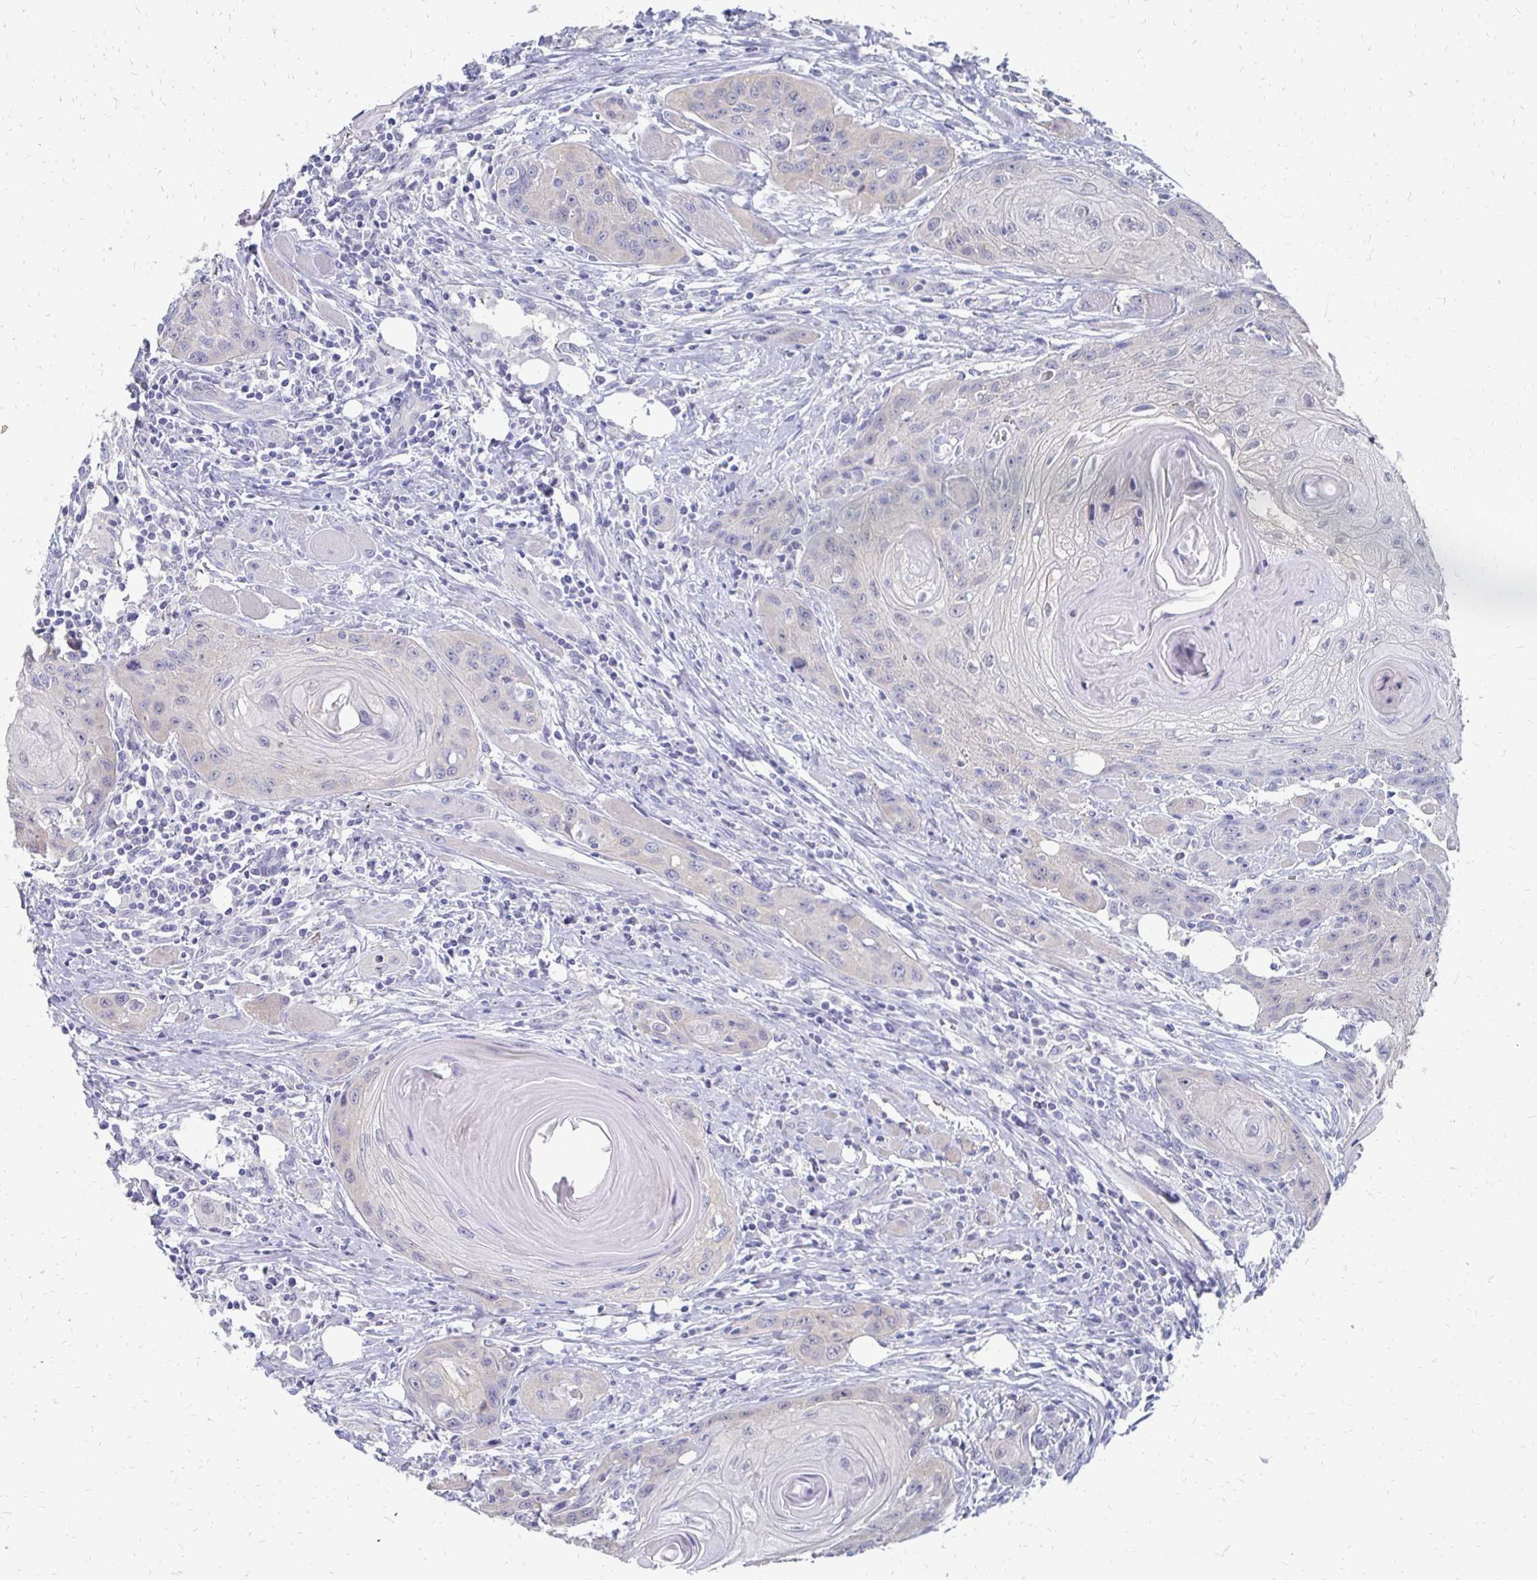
{"staining": {"intensity": "negative", "quantity": "none", "location": "none"}, "tissue": "head and neck cancer", "cell_type": "Tumor cells", "image_type": "cancer", "snomed": [{"axis": "morphology", "description": "Squamous cell carcinoma, NOS"}, {"axis": "topography", "description": "Oral tissue"}, {"axis": "topography", "description": "Head-Neck"}], "caption": "Tumor cells show no significant protein staining in head and neck squamous cell carcinoma.", "gene": "SYCP3", "patient": {"sex": "male", "age": 58}}